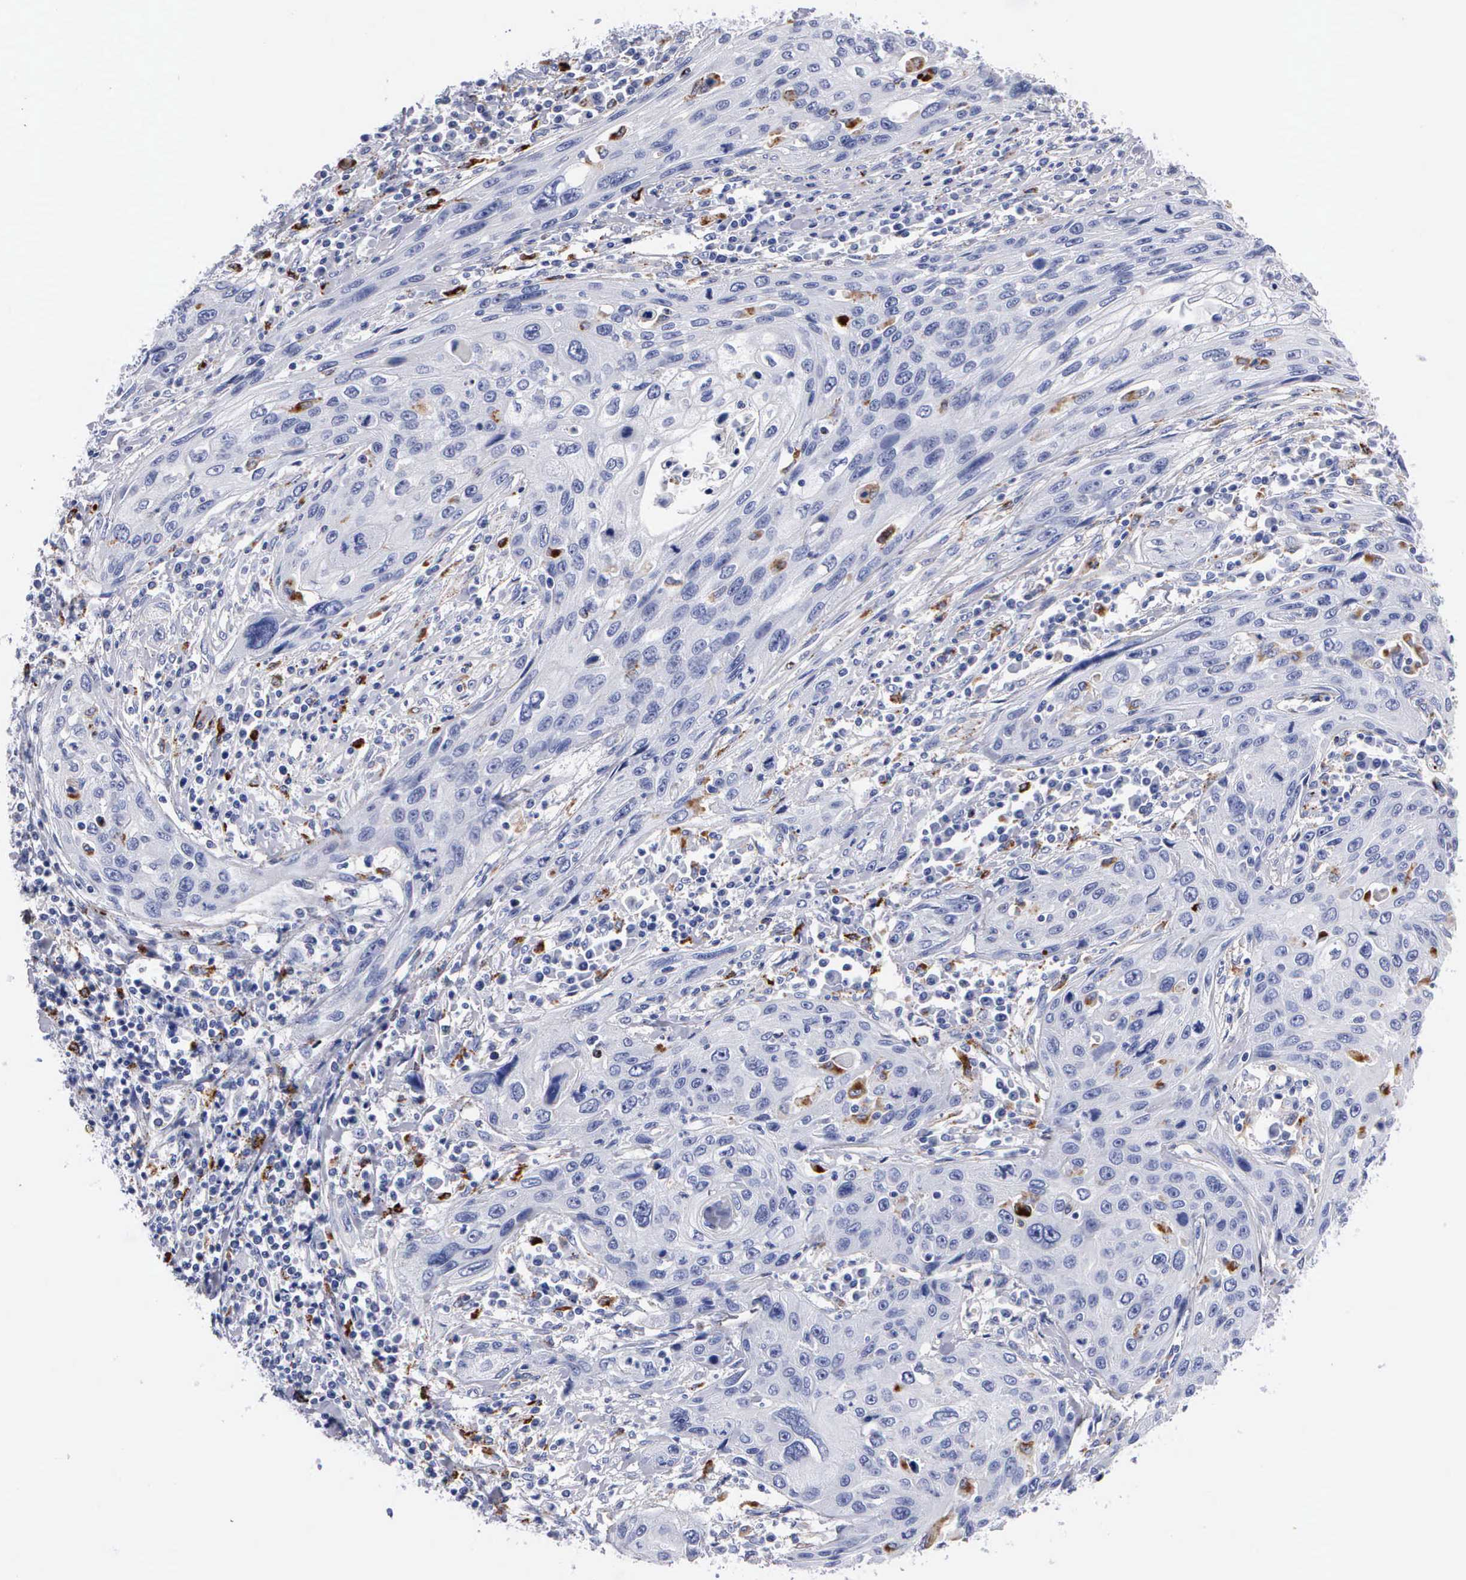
{"staining": {"intensity": "negative", "quantity": "none", "location": "none"}, "tissue": "cervical cancer", "cell_type": "Tumor cells", "image_type": "cancer", "snomed": [{"axis": "morphology", "description": "Squamous cell carcinoma, NOS"}, {"axis": "topography", "description": "Cervix"}], "caption": "IHC of cervical cancer (squamous cell carcinoma) displays no expression in tumor cells.", "gene": "CTSL", "patient": {"sex": "female", "age": 32}}